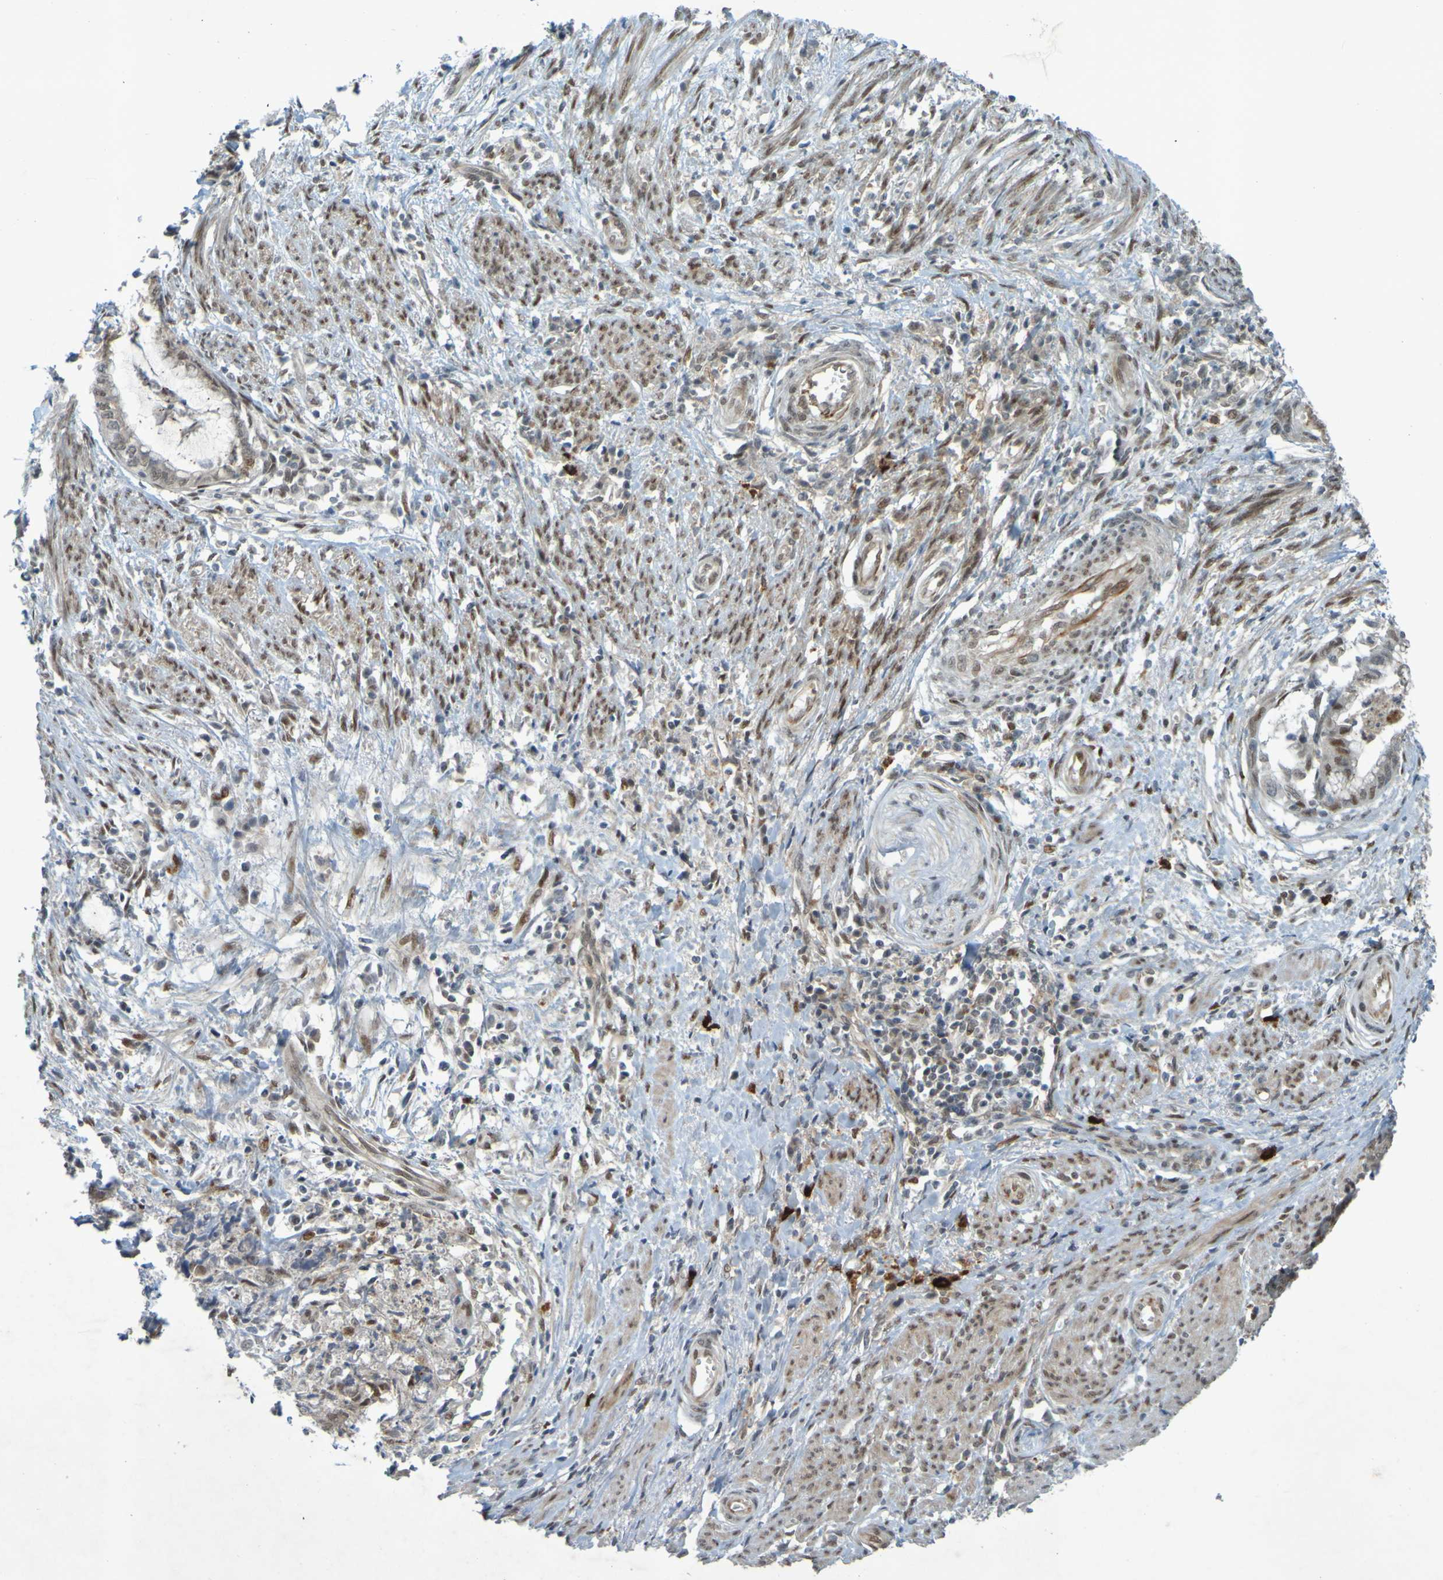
{"staining": {"intensity": "moderate", "quantity": ">75%", "location": "nuclear"}, "tissue": "endometrial cancer", "cell_type": "Tumor cells", "image_type": "cancer", "snomed": [{"axis": "morphology", "description": "Necrosis, NOS"}, {"axis": "morphology", "description": "Adenocarcinoma, NOS"}, {"axis": "topography", "description": "Endometrium"}], "caption": "A brown stain shows moderate nuclear expression of a protein in endometrial cancer (adenocarcinoma) tumor cells.", "gene": "MCPH1", "patient": {"sex": "female", "age": 79}}